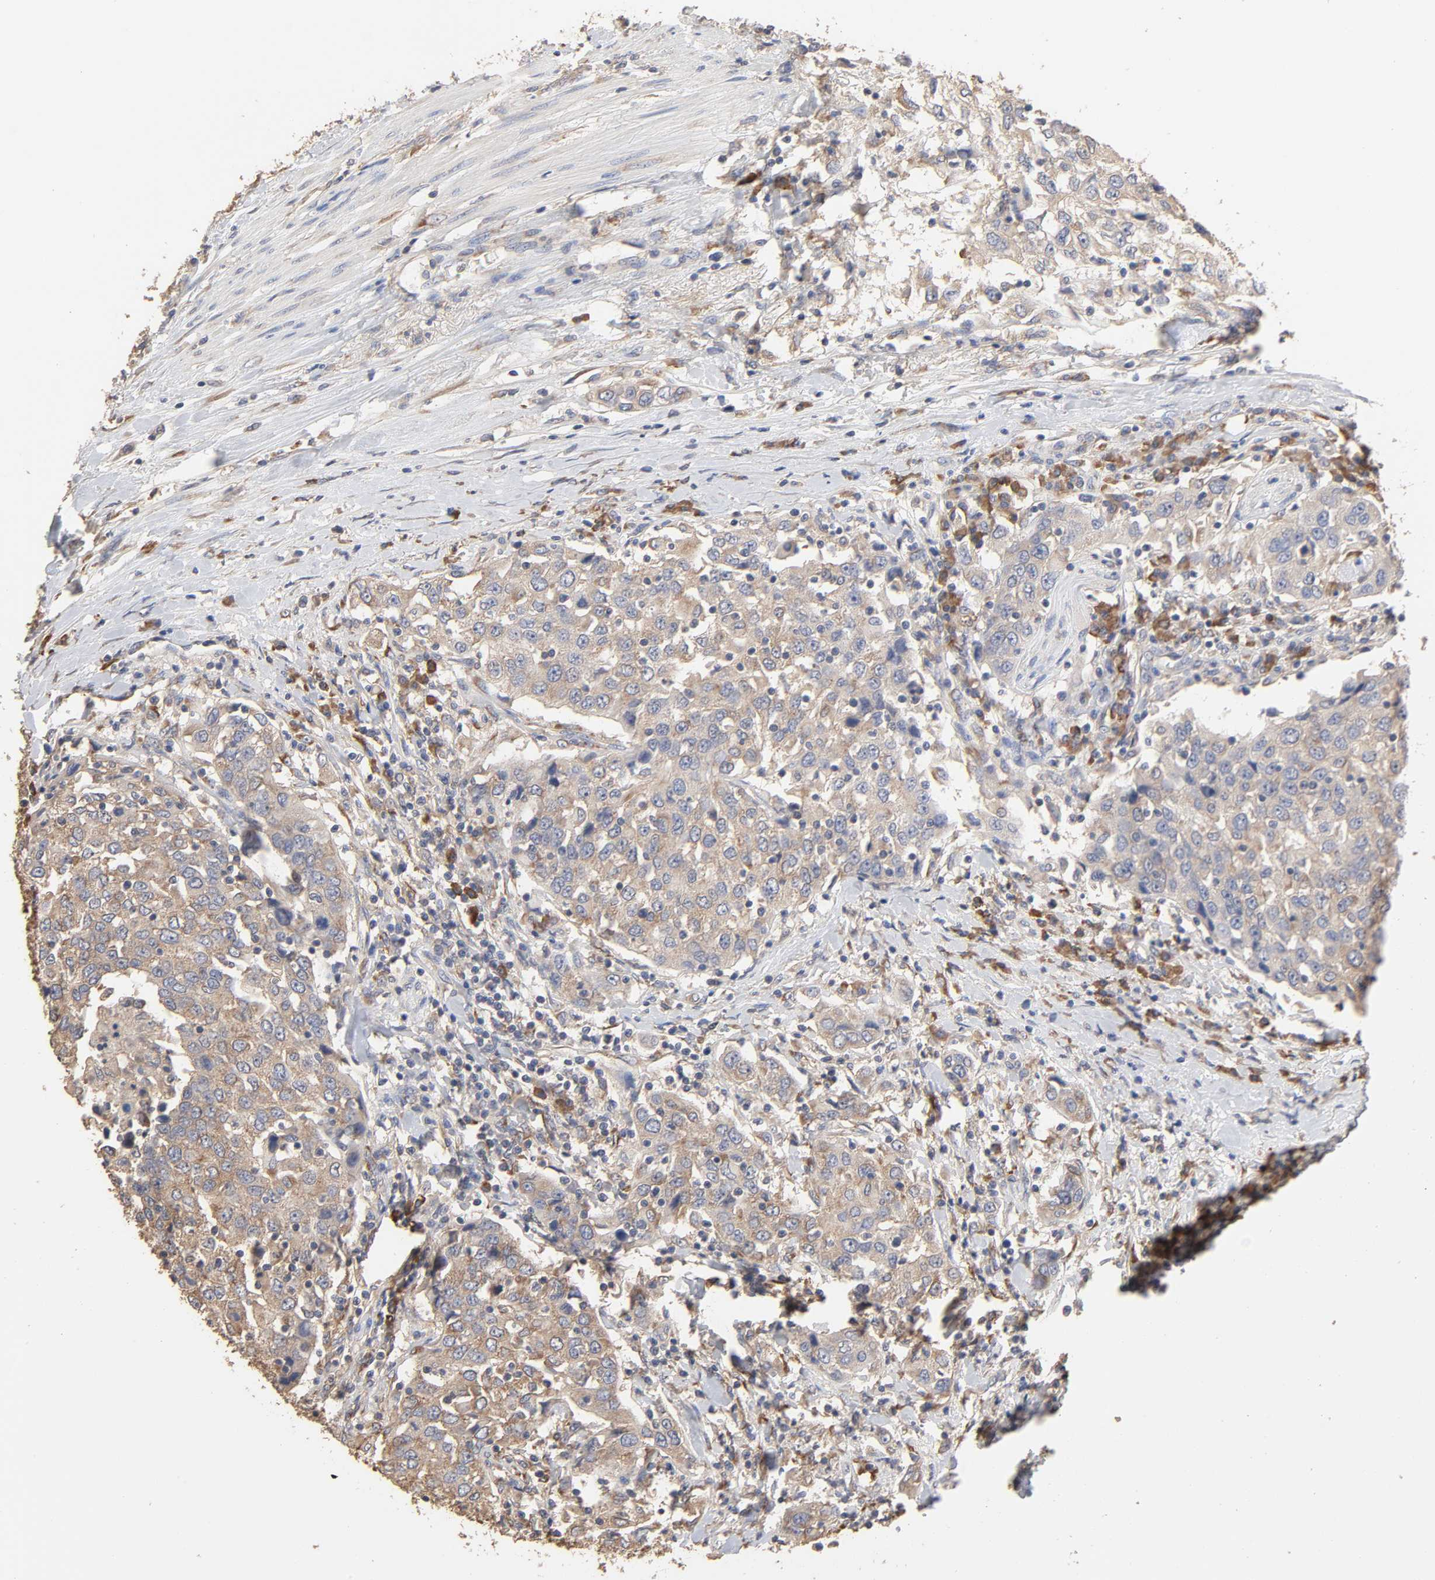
{"staining": {"intensity": "weak", "quantity": ">75%", "location": "cytoplasmic/membranous"}, "tissue": "urothelial cancer", "cell_type": "Tumor cells", "image_type": "cancer", "snomed": [{"axis": "morphology", "description": "Urothelial carcinoma, High grade"}, {"axis": "topography", "description": "Urinary bladder"}], "caption": "Immunohistochemical staining of human urothelial cancer demonstrates low levels of weak cytoplasmic/membranous protein expression in approximately >75% of tumor cells.", "gene": "EIF4G2", "patient": {"sex": "female", "age": 80}}